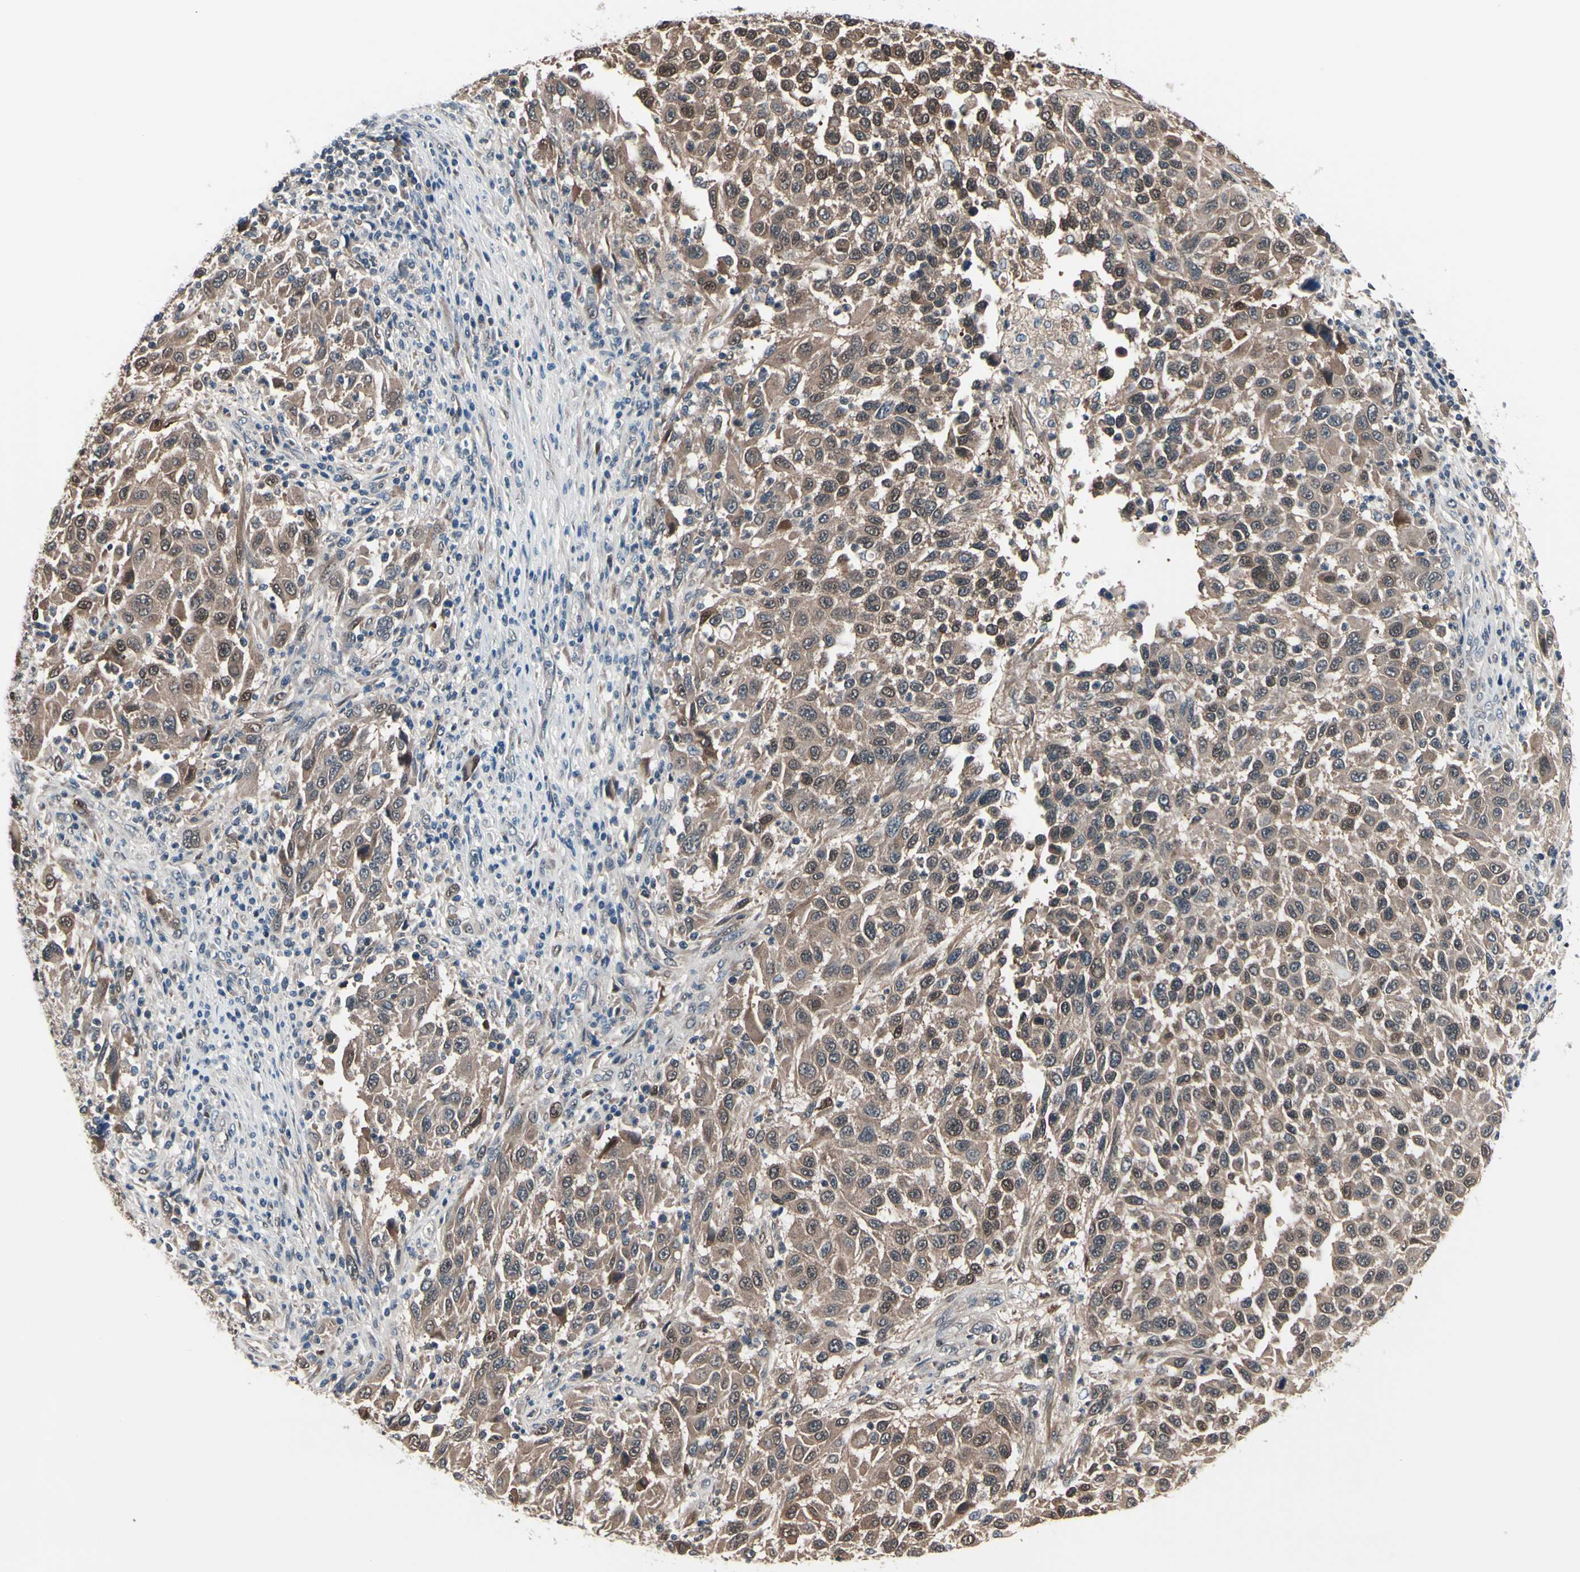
{"staining": {"intensity": "moderate", "quantity": ">75%", "location": "cytoplasmic/membranous,nuclear"}, "tissue": "melanoma", "cell_type": "Tumor cells", "image_type": "cancer", "snomed": [{"axis": "morphology", "description": "Malignant melanoma, Metastatic site"}, {"axis": "topography", "description": "Lymph node"}], "caption": "Immunohistochemical staining of malignant melanoma (metastatic site) shows moderate cytoplasmic/membranous and nuclear protein expression in about >75% of tumor cells.", "gene": "PRDX6", "patient": {"sex": "male", "age": 61}}